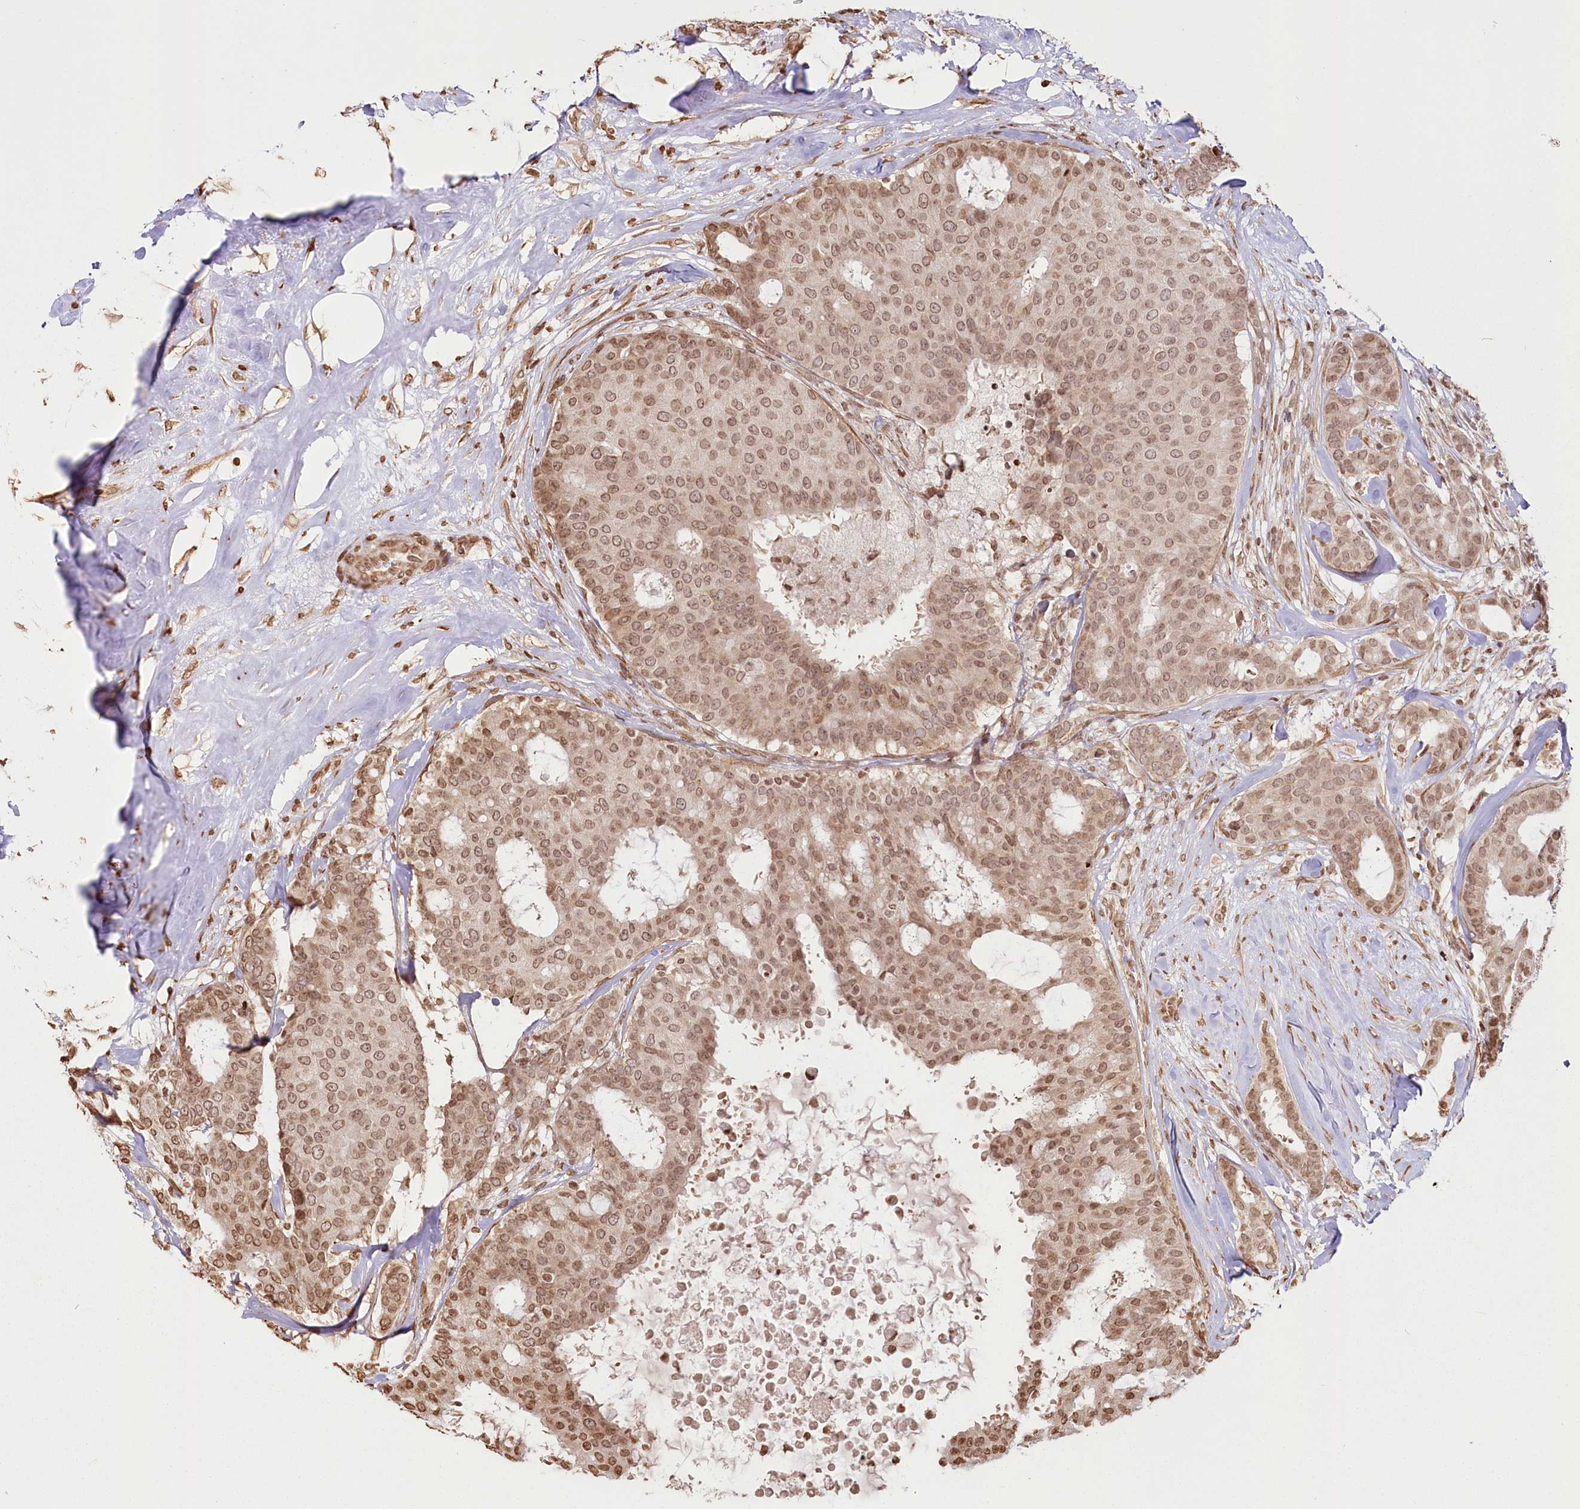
{"staining": {"intensity": "moderate", "quantity": ">75%", "location": "cytoplasmic/membranous,nuclear"}, "tissue": "breast cancer", "cell_type": "Tumor cells", "image_type": "cancer", "snomed": [{"axis": "morphology", "description": "Duct carcinoma"}, {"axis": "topography", "description": "Breast"}], "caption": "High-magnification brightfield microscopy of breast cancer stained with DAB (brown) and counterstained with hematoxylin (blue). tumor cells exhibit moderate cytoplasmic/membranous and nuclear expression is appreciated in approximately>75% of cells.", "gene": "FAM13A", "patient": {"sex": "female", "age": 75}}